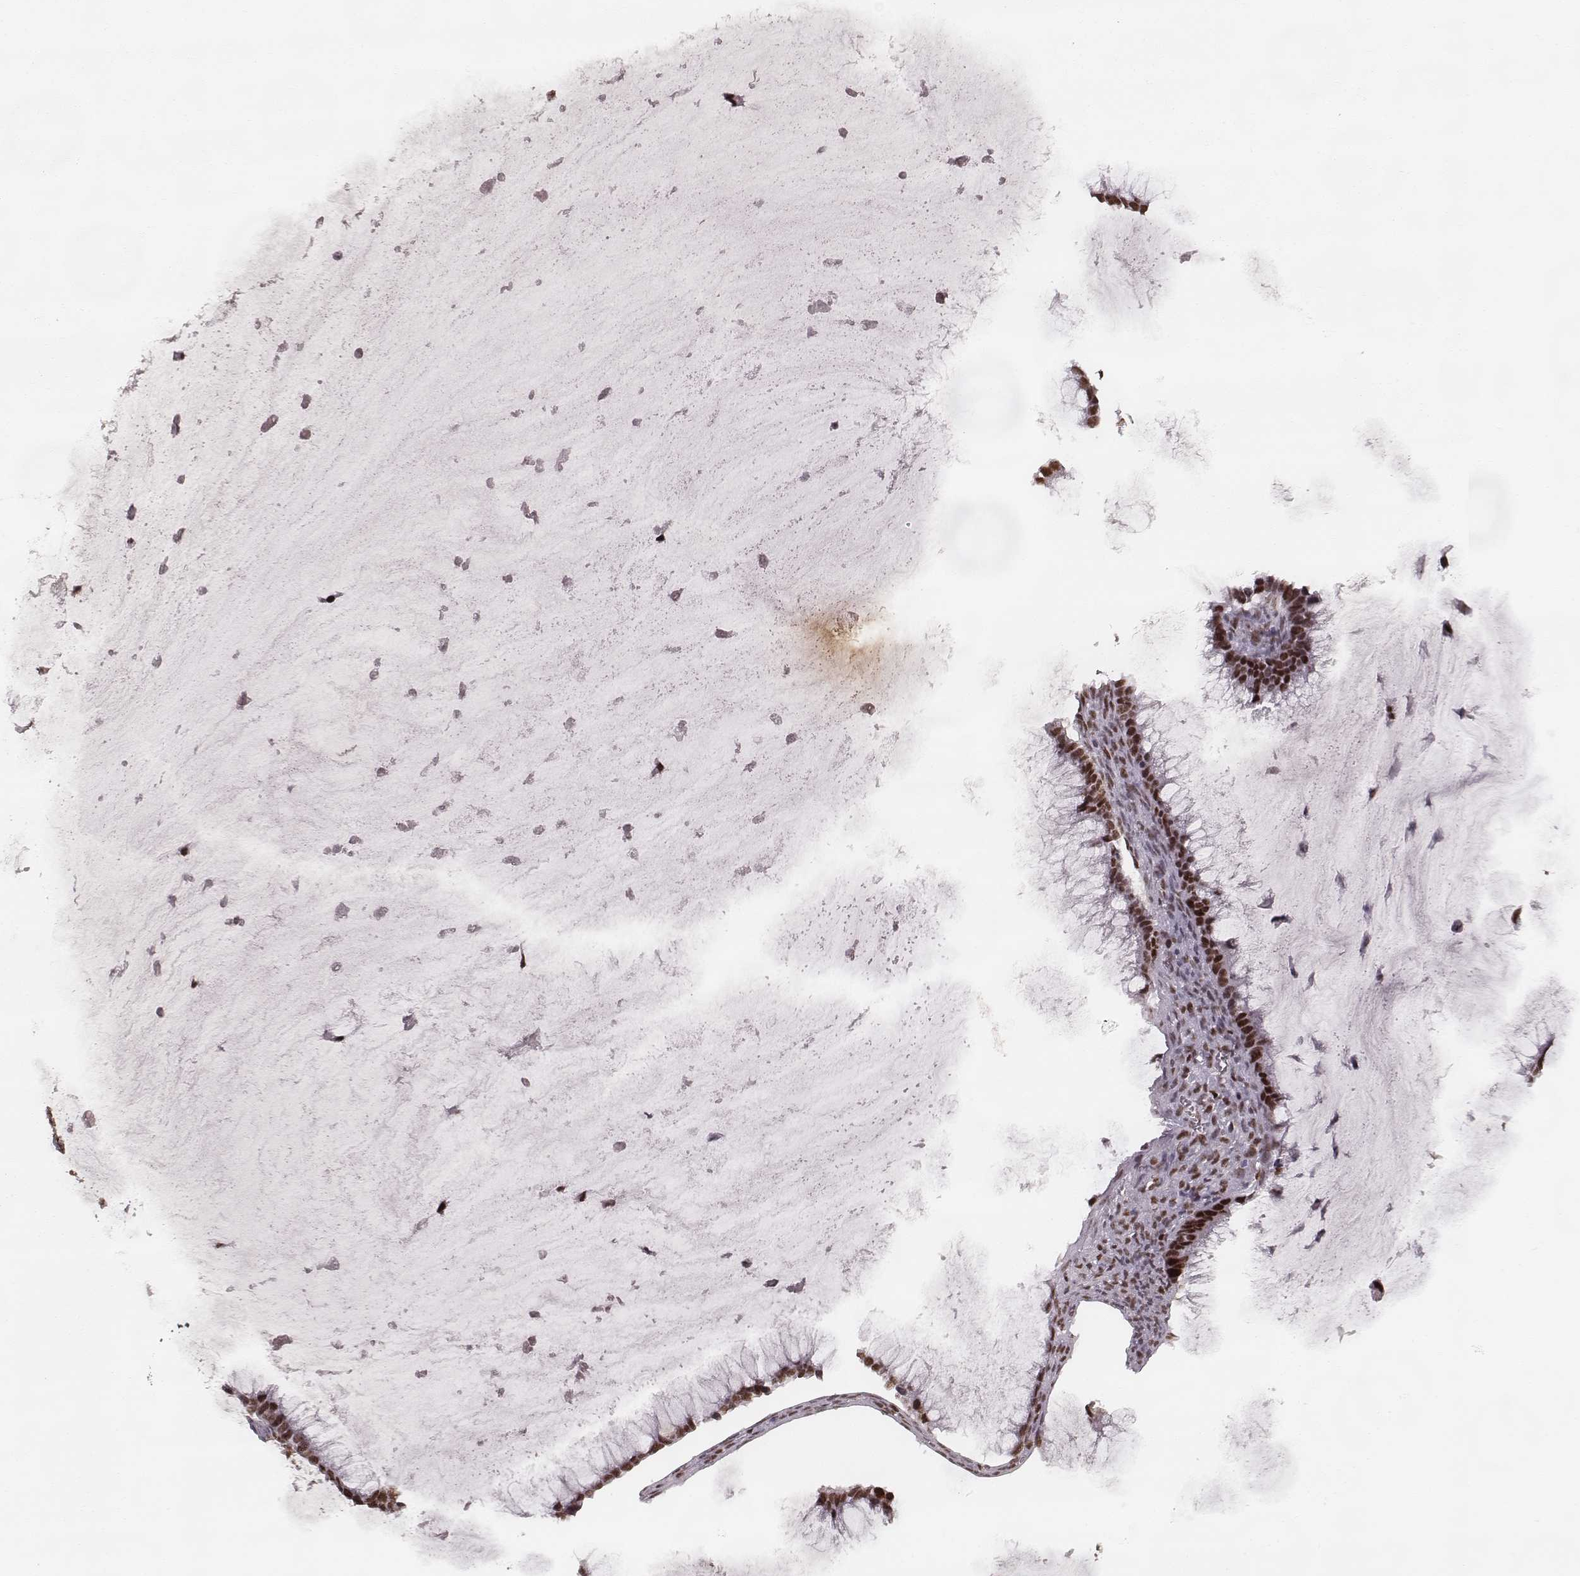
{"staining": {"intensity": "strong", "quantity": ">75%", "location": "nuclear"}, "tissue": "ovarian cancer", "cell_type": "Tumor cells", "image_type": "cancer", "snomed": [{"axis": "morphology", "description": "Cystadenocarcinoma, mucinous, NOS"}, {"axis": "topography", "description": "Ovary"}], "caption": "Human ovarian mucinous cystadenocarcinoma stained for a protein (brown) demonstrates strong nuclear positive positivity in about >75% of tumor cells.", "gene": "PARP1", "patient": {"sex": "female", "age": 38}}